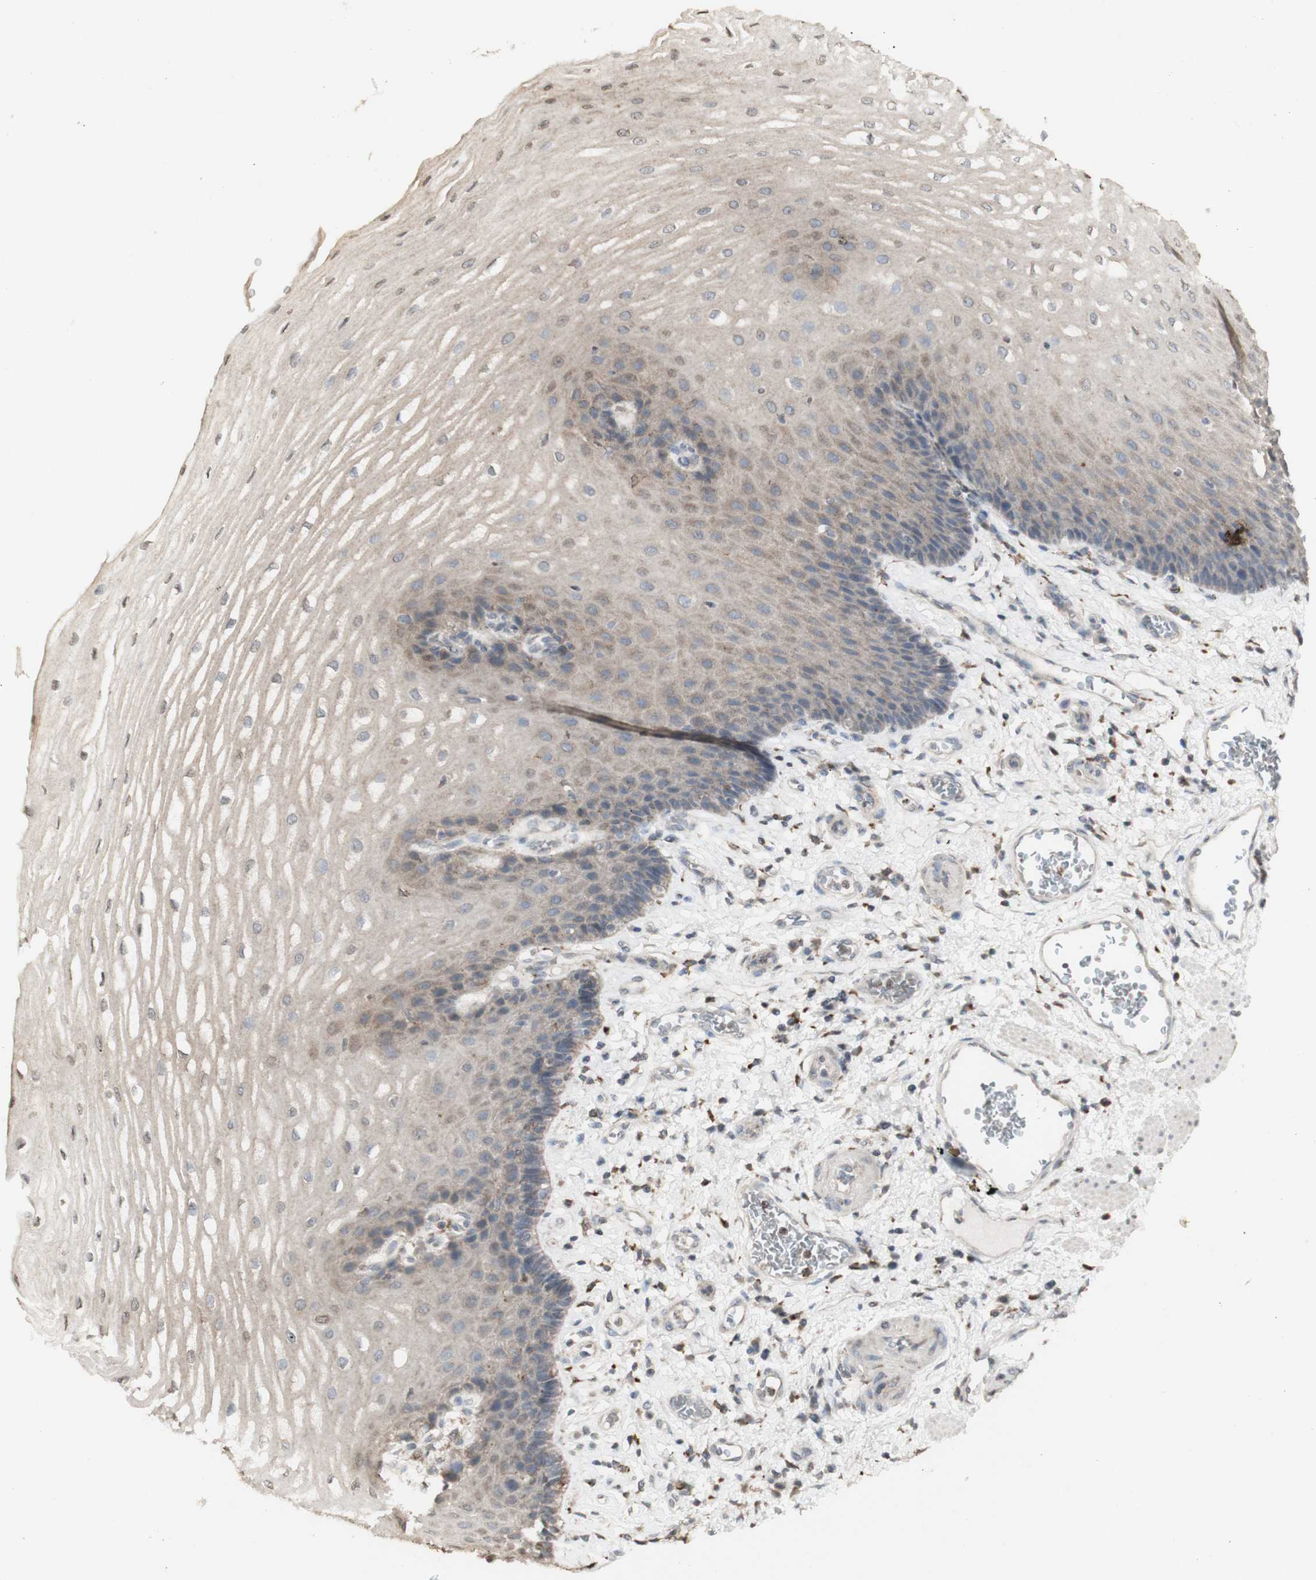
{"staining": {"intensity": "weak", "quantity": ">75%", "location": "cytoplasmic/membranous"}, "tissue": "esophagus", "cell_type": "Squamous epithelial cells", "image_type": "normal", "snomed": [{"axis": "morphology", "description": "Normal tissue, NOS"}, {"axis": "topography", "description": "Esophagus"}], "caption": "A high-resolution image shows immunohistochemistry (IHC) staining of normal esophagus, which displays weak cytoplasmic/membranous staining in approximately >75% of squamous epithelial cells. The staining was performed using DAB to visualize the protein expression in brown, while the nuclei were stained in blue with hematoxylin (Magnification: 20x).", "gene": "ATP6V1E1", "patient": {"sex": "male", "age": 54}}